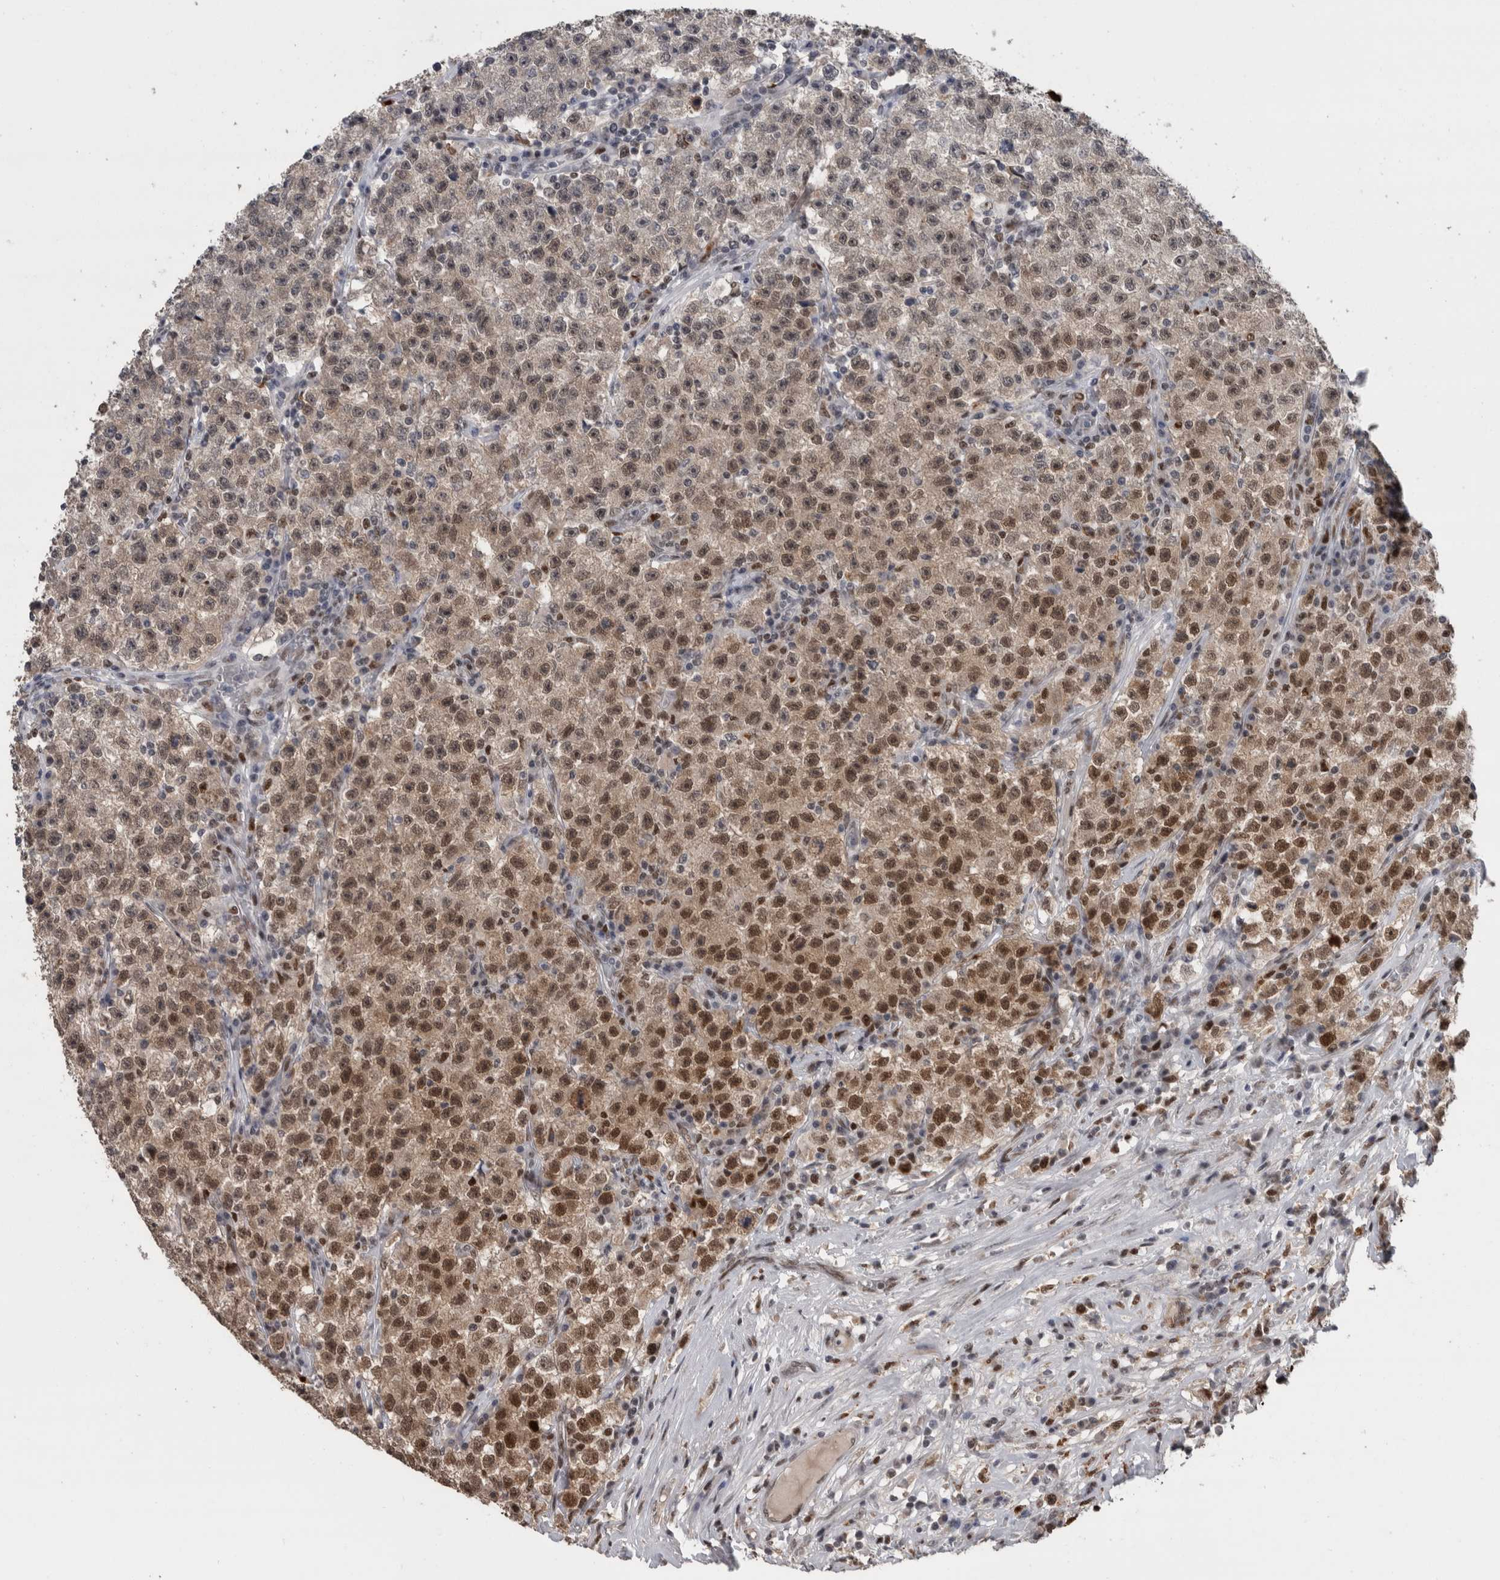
{"staining": {"intensity": "moderate", "quantity": ">75%", "location": "nuclear"}, "tissue": "testis cancer", "cell_type": "Tumor cells", "image_type": "cancer", "snomed": [{"axis": "morphology", "description": "Seminoma, NOS"}, {"axis": "topography", "description": "Testis"}], "caption": "The photomicrograph displays staining of seminoma (testis), revealing moderate nuclear protein staining (brown color) within tumor cells.", "gene": "POLD2", "patient": {"sex": "male", "age": 22}}